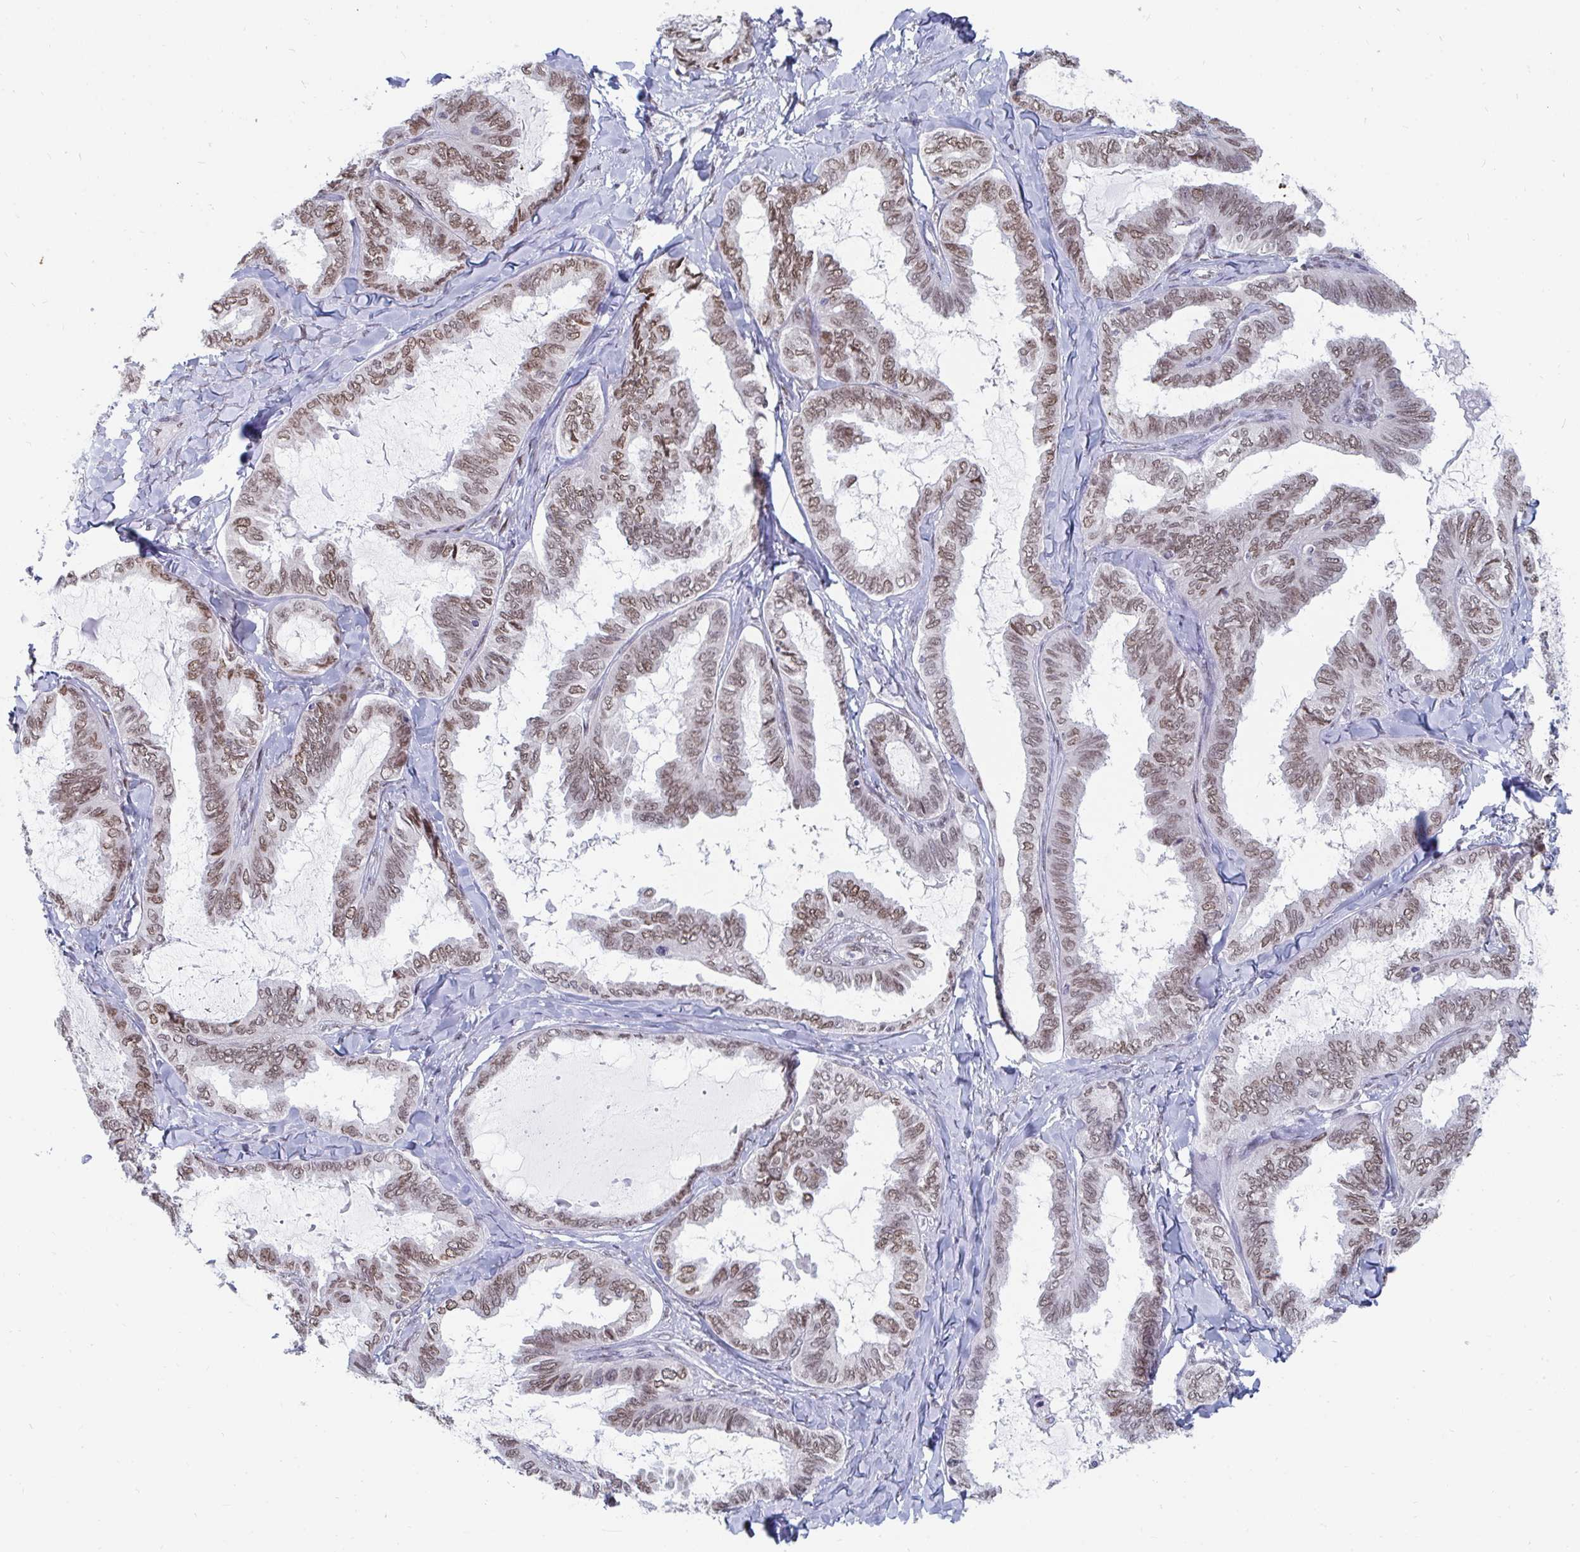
{"staining": {"intensity": "moderate", "quantity": "25%-75%", "location": "nuclear"}, "tissue": "ovarian cancer", "cell_type": "Tumor cells", "image_type": "cancer", "snomed": [{"axis": "morphology", "description": "Carcinoma, endometroid"}, {"axis": "topography", "description": "Ovary"}], "caption": "Ovarian endometroid carcinoma tissue displays moderate nuclear staining in approximately 25%-75% of tumor cells", "gene": "TRIP12", "patient": {"sex": "female", "age": 70}}